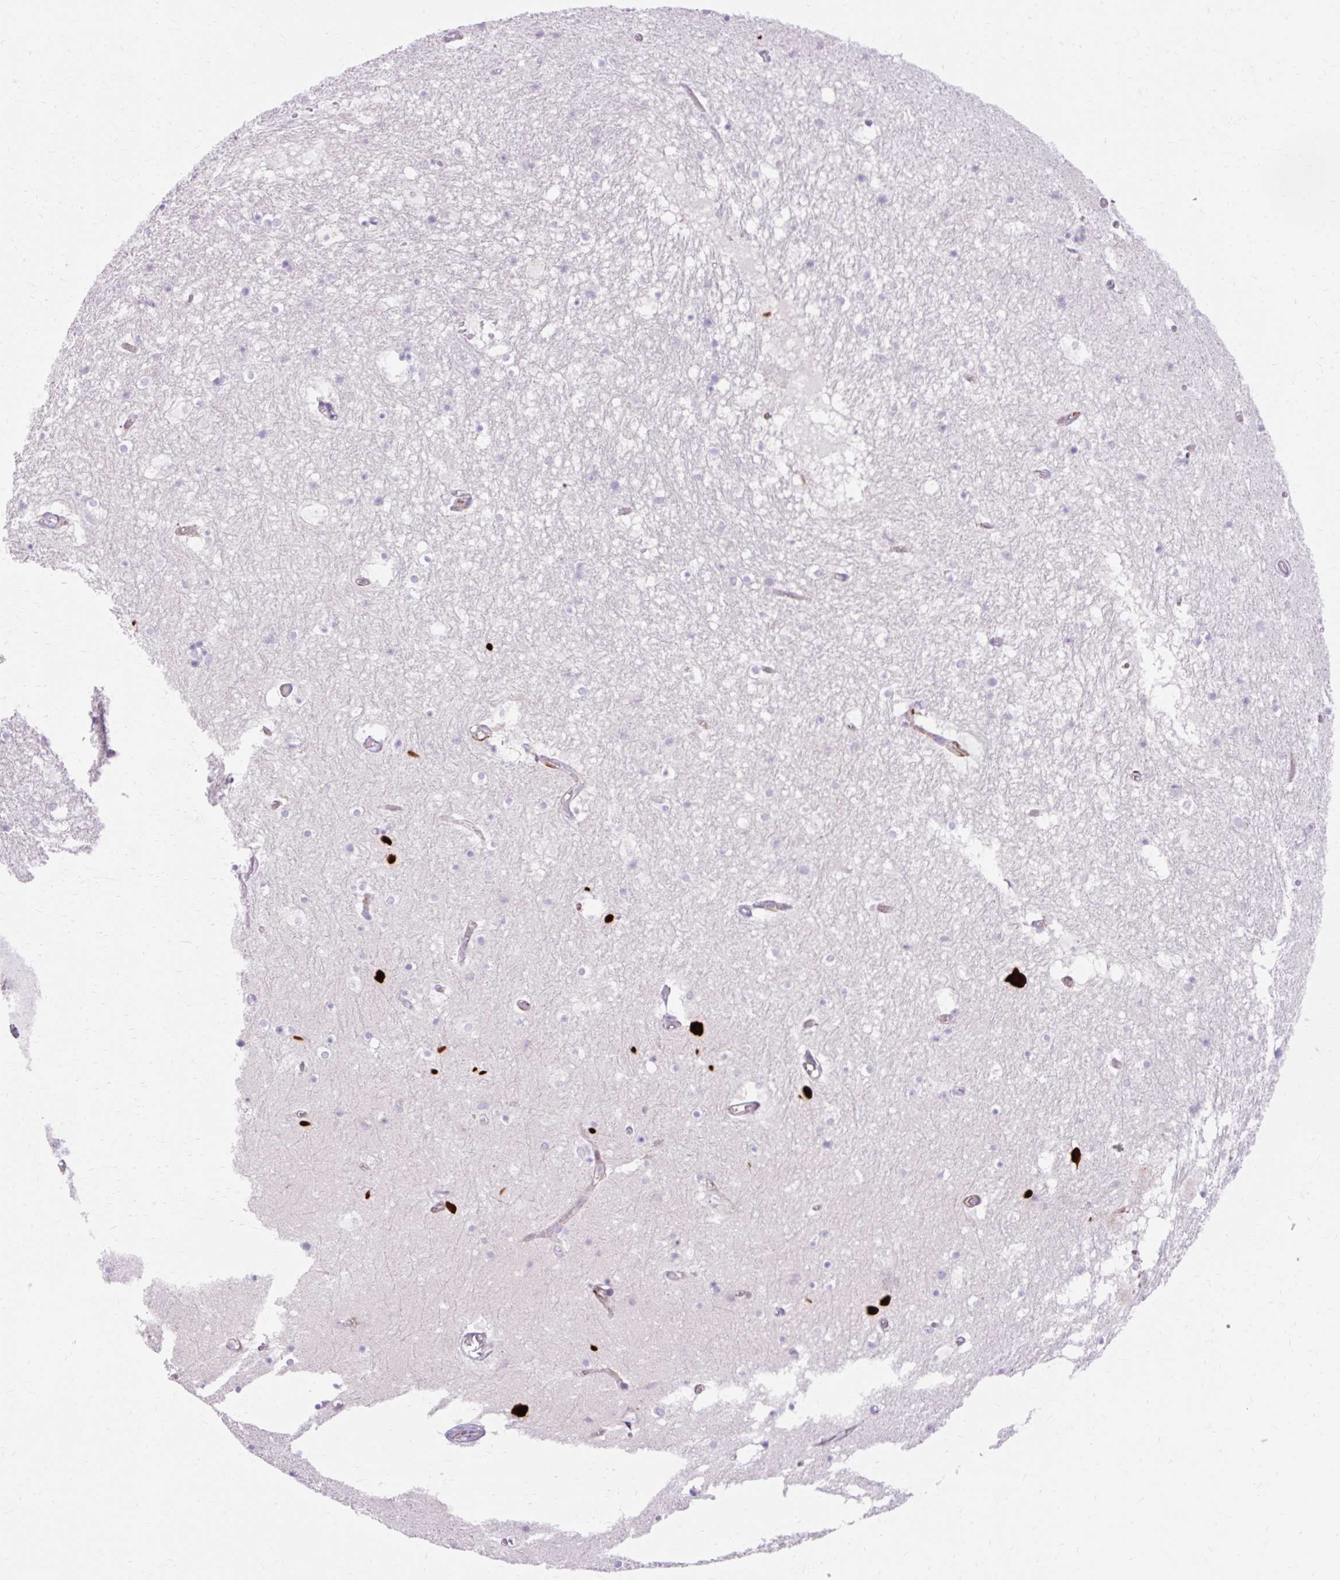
{"staining": {"intensity": "negative", "quantity": "none", "location": "none"}, "tissue": "hippocampus", "cell_type": "Glial cells", "image_type": "normal", "snomed": [{"axis": "morphology", "description": "Normal tissue, NOS"}, {"axis": "topography", "description": "Hippocampus"}], "caption": "Immunohistochemistry micrograph of benign human hippocampus stained for a protein (brown), which exhibits no expression in glial cells. (Immunohistochemistry, brightfield microscopy, high magnification).", "gene": "CORO7", "patient": {"sex": "female", "age": 52}}